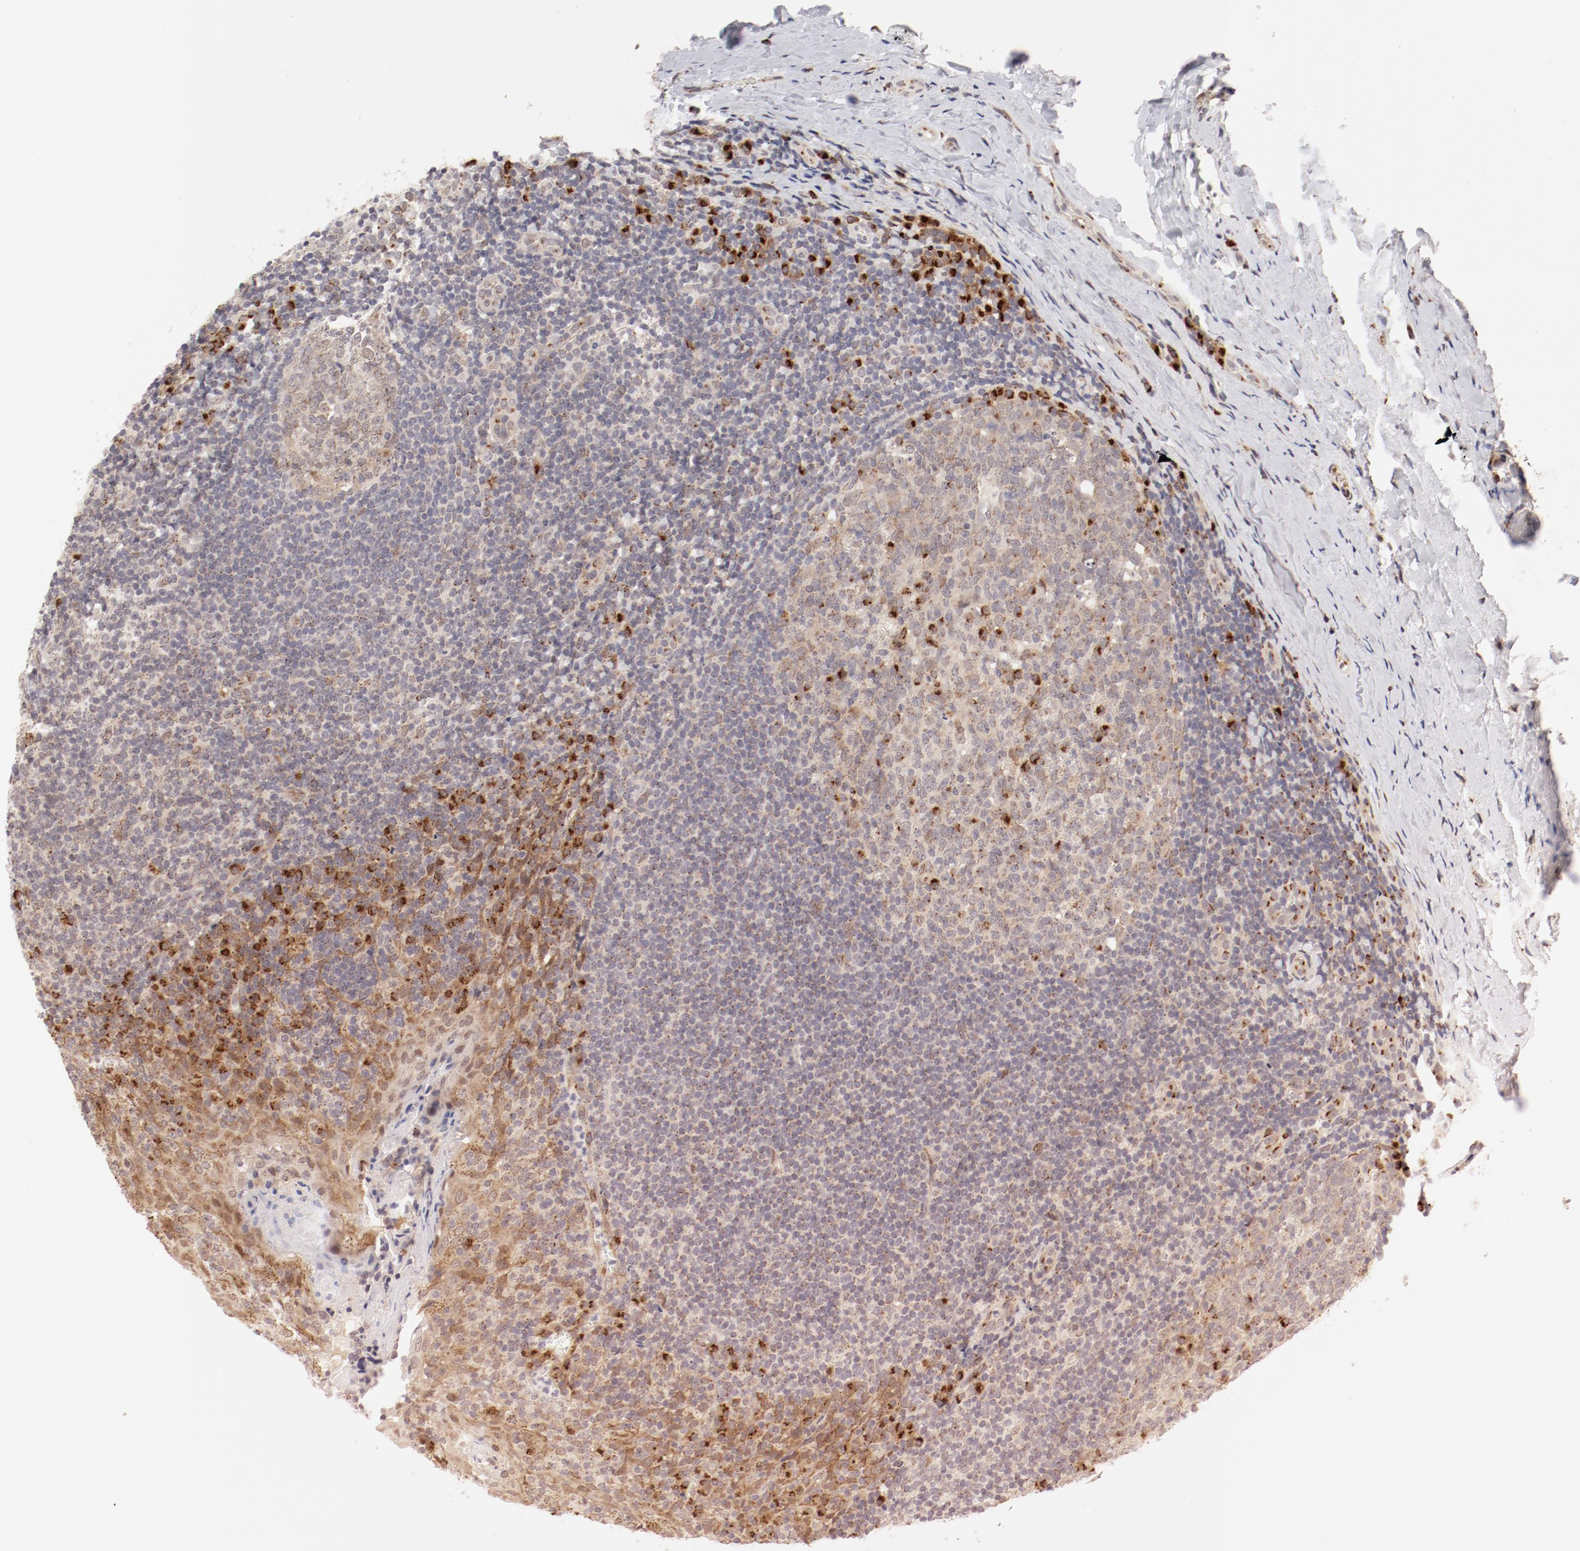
{"staining": {"intensity": "moderate", "quantity": "<25%", "location": "cytoplasmic/membranous"}, "tissue": "tonsil", "cell_type": "Germinal center cells", "image_type": "normal", "snomed": [{"axis": "morphology", "description": "Normal tissue, NOS"}, {"axis": "topography", "description": "Tonsil"}], "caption": "Immunohistochemical staining of benign human tonsil reveals <25% levels of moderate cytoplasmic/membranous protein expression in about <25% of germinal center cells. The staining is performed using DAB (3,3'-diaminobenzidine) brown chromogen to label protein expression. The nuclei are counter-stained blue using hematoxylin.", "gene": "RPL12", "patient": {"sex": "male", "age": 31}}